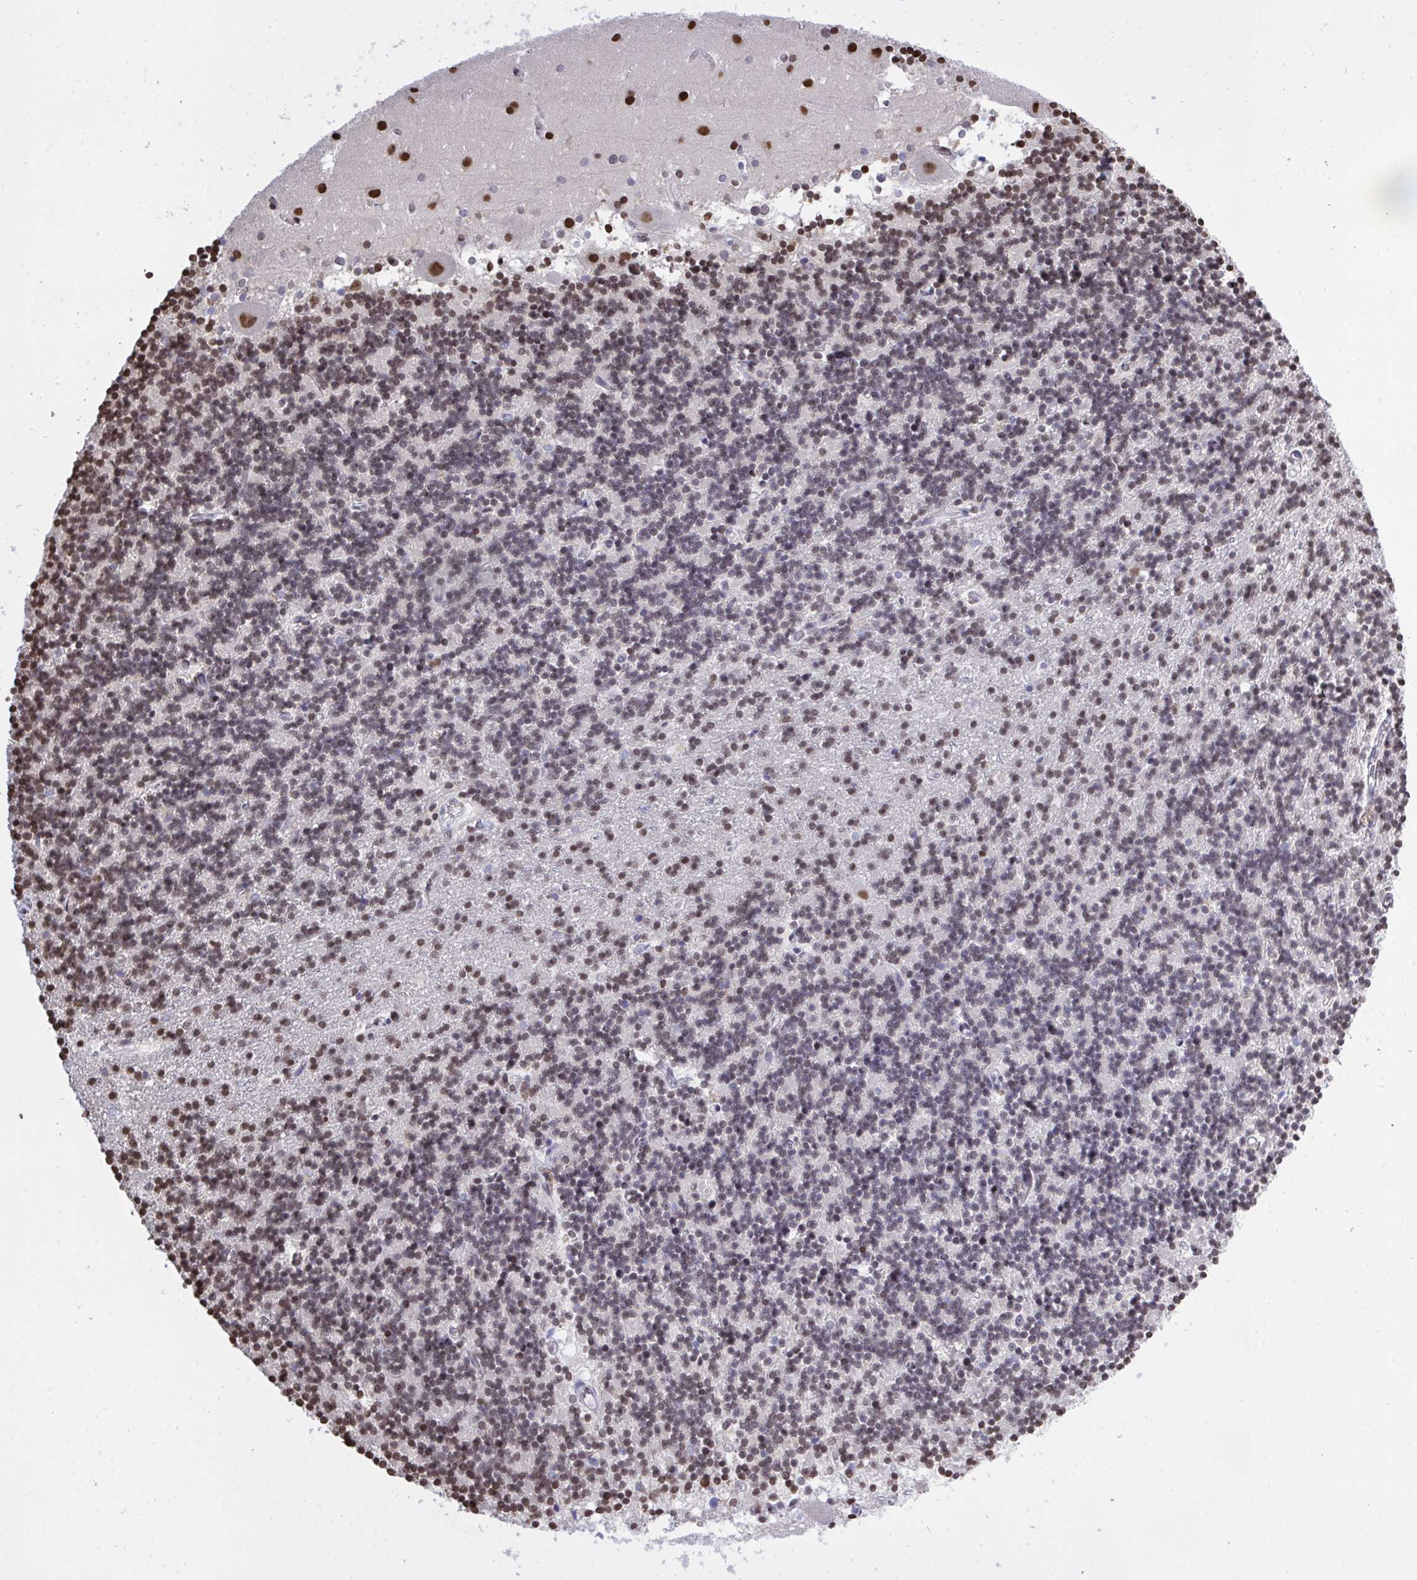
{"staining": {"intensity": "moderate", "quantity": "25%-75%", "location": "nuclear"}, "tissue": "cerebellum", "cell_type": "Cells in granular layer", "image_type": "normal", "snomed": [{"axis": "morphology", "description": "Normal tissue, NOS"}, {"axis": "topography", "description": "Cerebellum"}], "caption": "Cerebellum stained with immunohistochemistry displays moderate nuclear positivity in about 25%-75% of cells in granular layer.", "gene": "HNRNPDL", "patient": {"sex": "male", "age": 54}}